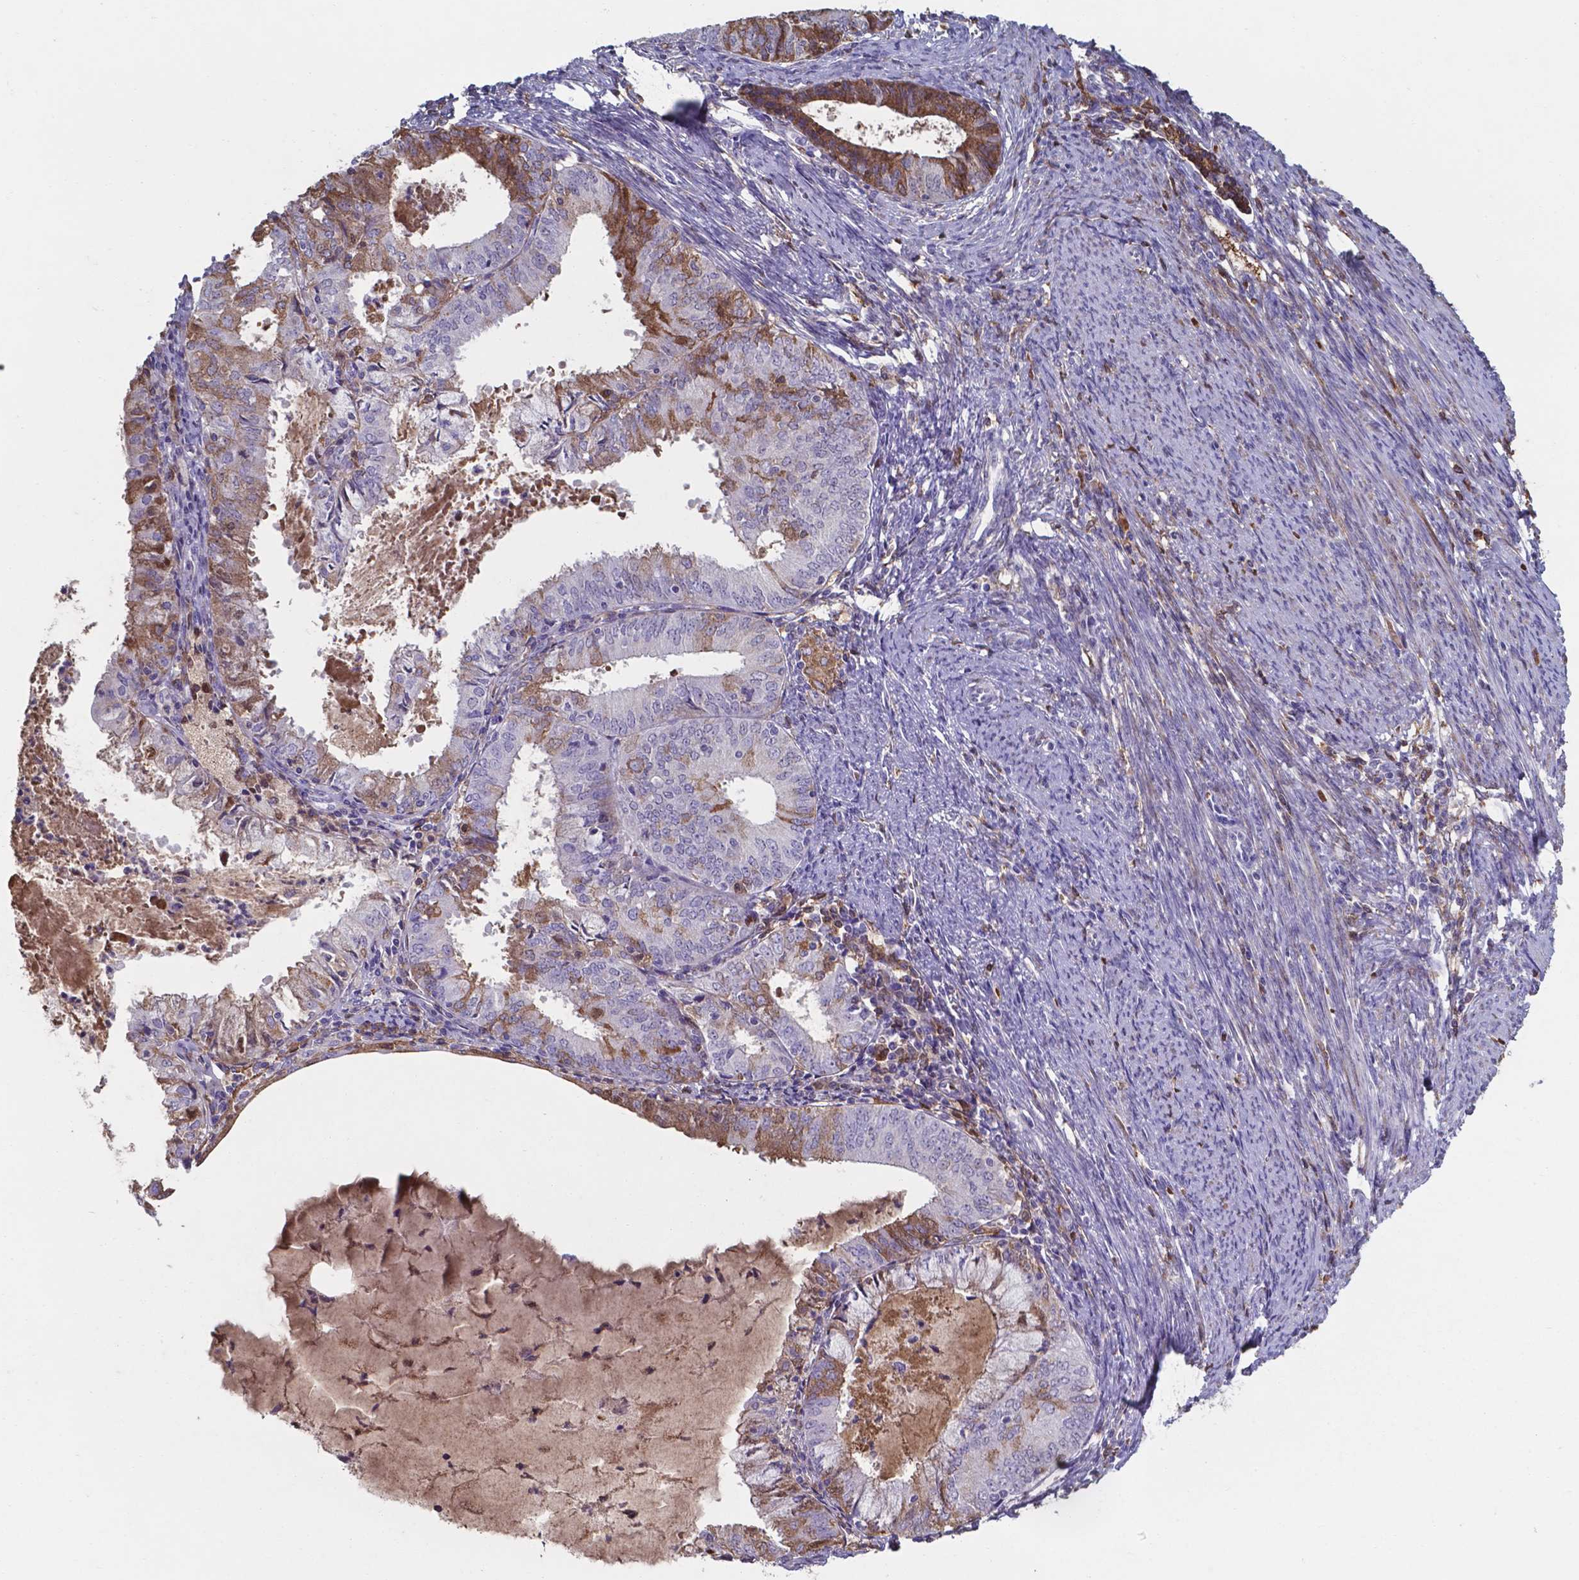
{"staining": {"intensity": "moderate", "quantity": "25%-75%", "location": "cytoplasmic/membranous"}, "tissue": "endometrial cancer", "cell_type": "Tumor cells", "image_type": "cancer", "snomed": [{"axis": "morphology", "description": "Adenocarcinoma, NOS"}, {"axis": "topography", "description": "Endometrium"}], "caption": "Immunohistochemical staining of endometrial cancer displays medium levels of moderate cytoplasmic/membranous protein expression in approximately 25%-75% of tumor cells. Nuclei are stained in blue.", "gene": "SERPINA1", "patient": {"sex": "female", "age": 57}}